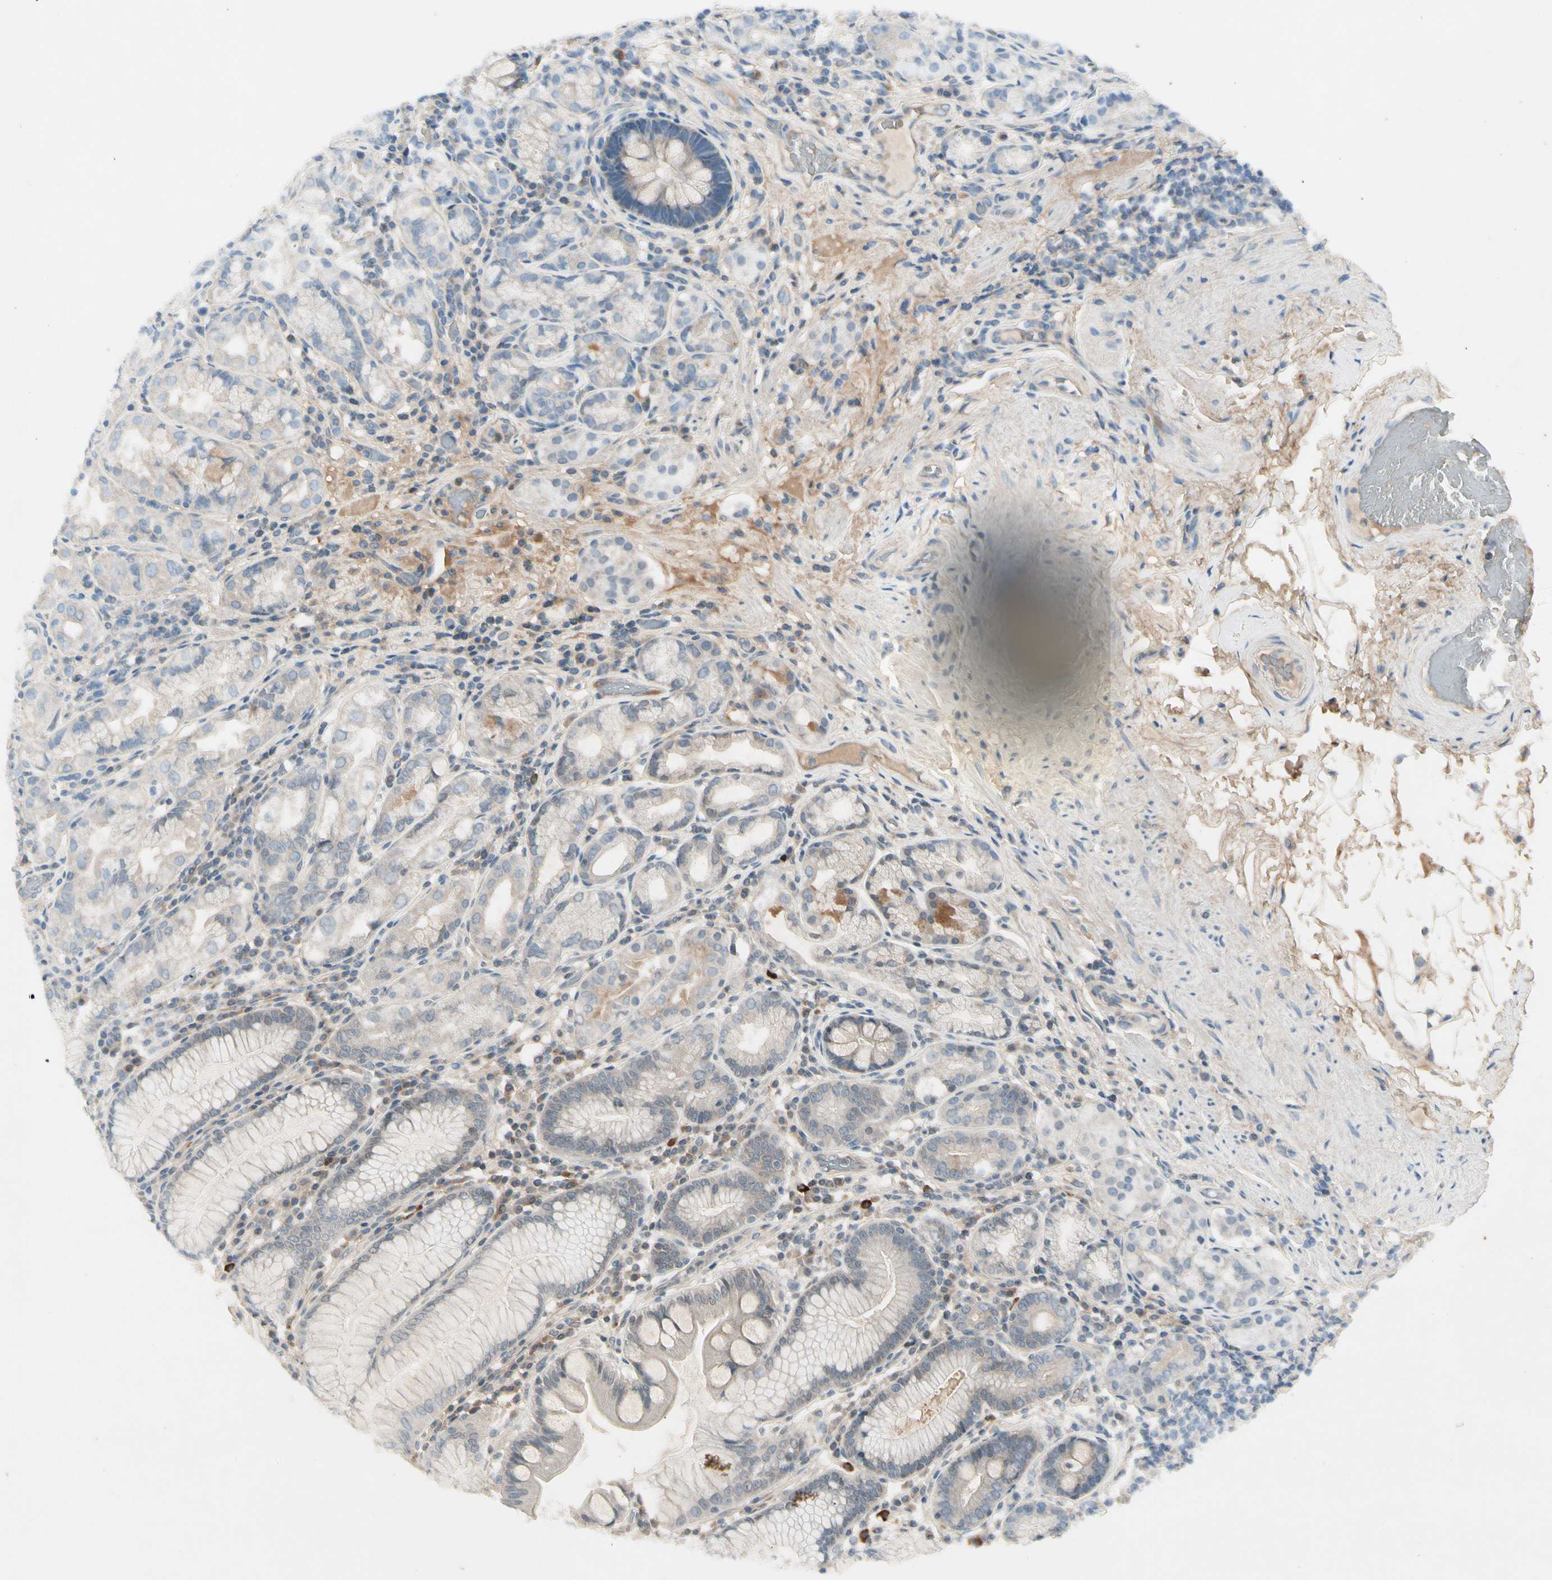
{"staining": {"intensity": "moderate", "quantity": "<25%", "location": "cytoplasmic/membranous"}, "tissue": "stomach", "cell_type": "Glandular cells", "image_type": "normal", "snomed": [{"axis": "morphology", "description": "Normal tissue, NOS"}, {"axis": "topography", "description": "Stomach, lower"}], "caption": "Immunohistochemical staining of benign stomach reveals low levels of moderate cytoplasmic/membranous positivity in about <25% of glandular cells. The protein of interest is shown in brown color, while the nuclei are stained blue.", "gene": "CCL4", "patient": {"sex": "female", "age": 76}}